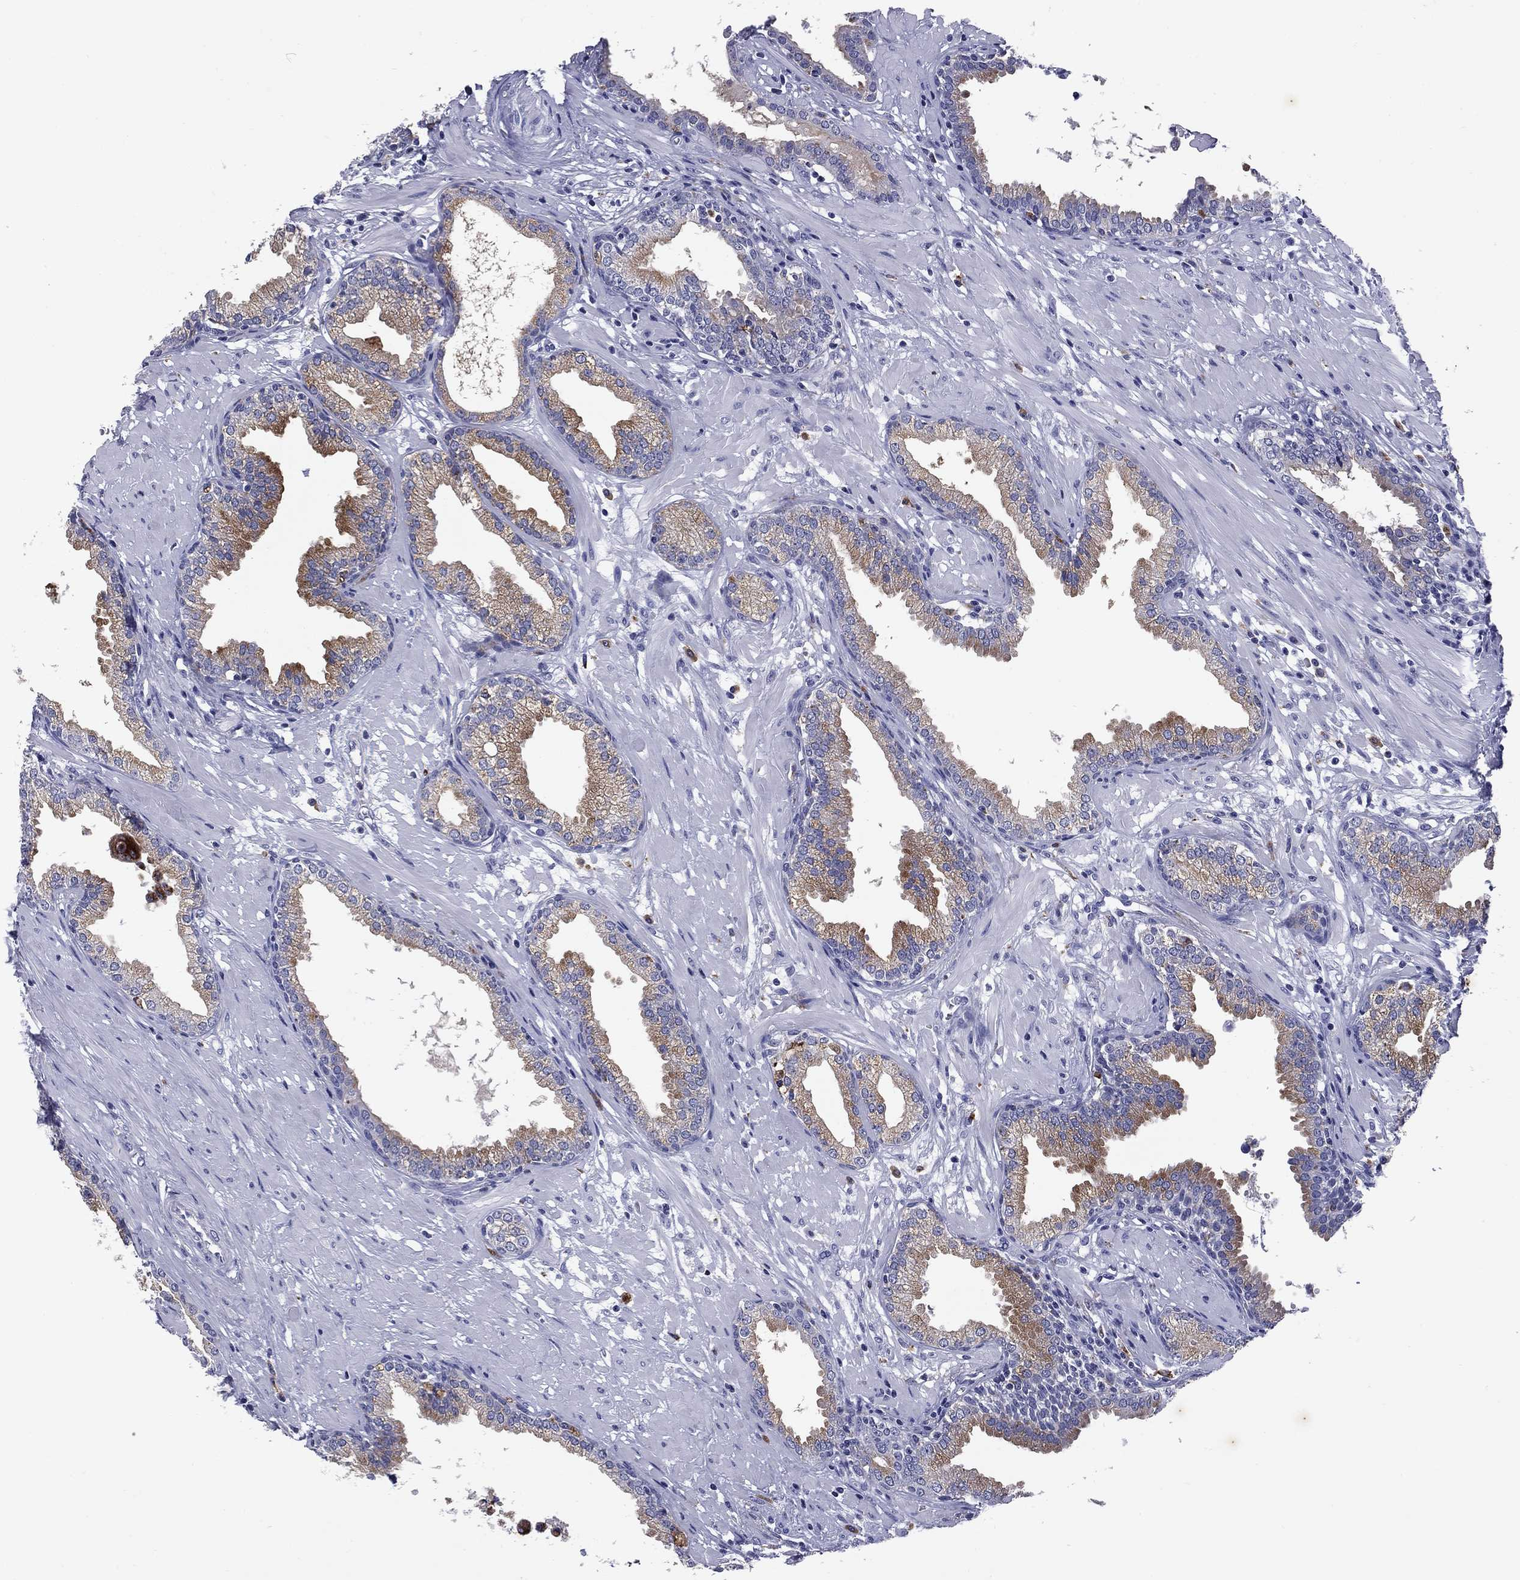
{"staining": {"intensity": "moderate", "quantity": "<25%", "location": "cytoplasmic/membranous"}, "tissue": "prostate", "cell_type": "Glandular cells", "image_type": "normal", "snomed": [{"axis": "morphology", "description": "Normal tissue, NOS"}, {"axis": "topography", "description": "Prostate"}], "caption": "Glandular cells display low levels of moderate cytoplasmic/membranous positivity in about <25% of cells in unremarkable human prostate. Nuclei are stained in blue.", "gene": "MADCAM1", "patient": {"sex": "male", "age": 64}}